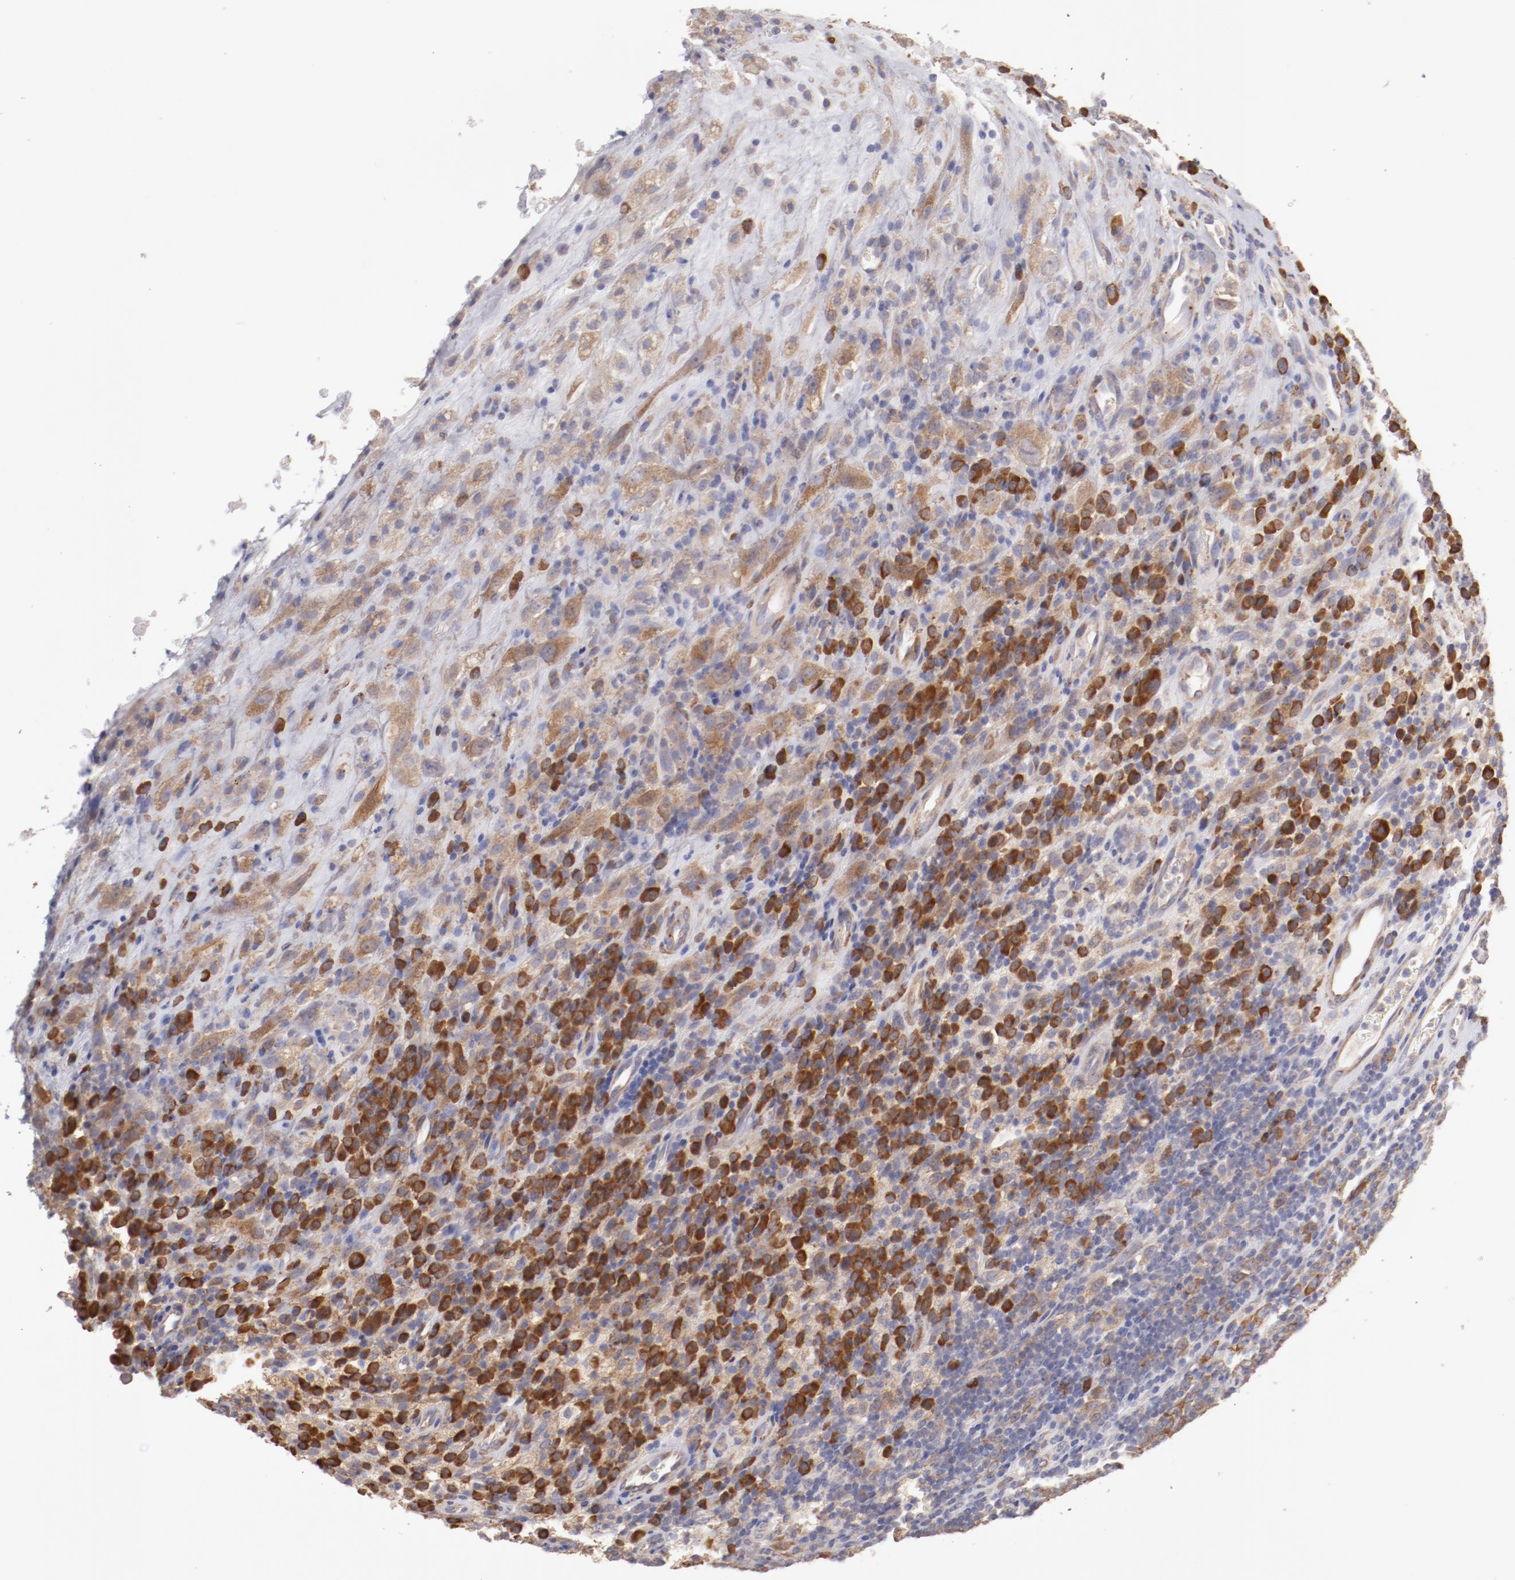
{"staining": {"intensity": "weak", "quantity": ">75%", "location": "cytoplasmic/membranous"}, "tissue": "testis cancer", "cell_type": "Tumor cells", "image_type": "cancer", "snomed": [{"axis": "morphology", "description": "Necrosis, NOS"}, {"axis": "morphology", "description": "Carcinoma, Embryonal, NOS"}, {"axis": "topography", "description": "Testis"}], "caption": "Immunohistochemistry image of human testis cancer stained for a protein (brown), which demonstrates low levels of weak cytoplasmic/membranous expression in about >75% of tumor cells.", "gene": "ENTPD5", "patient": {"sex": "male", "age": 19}}